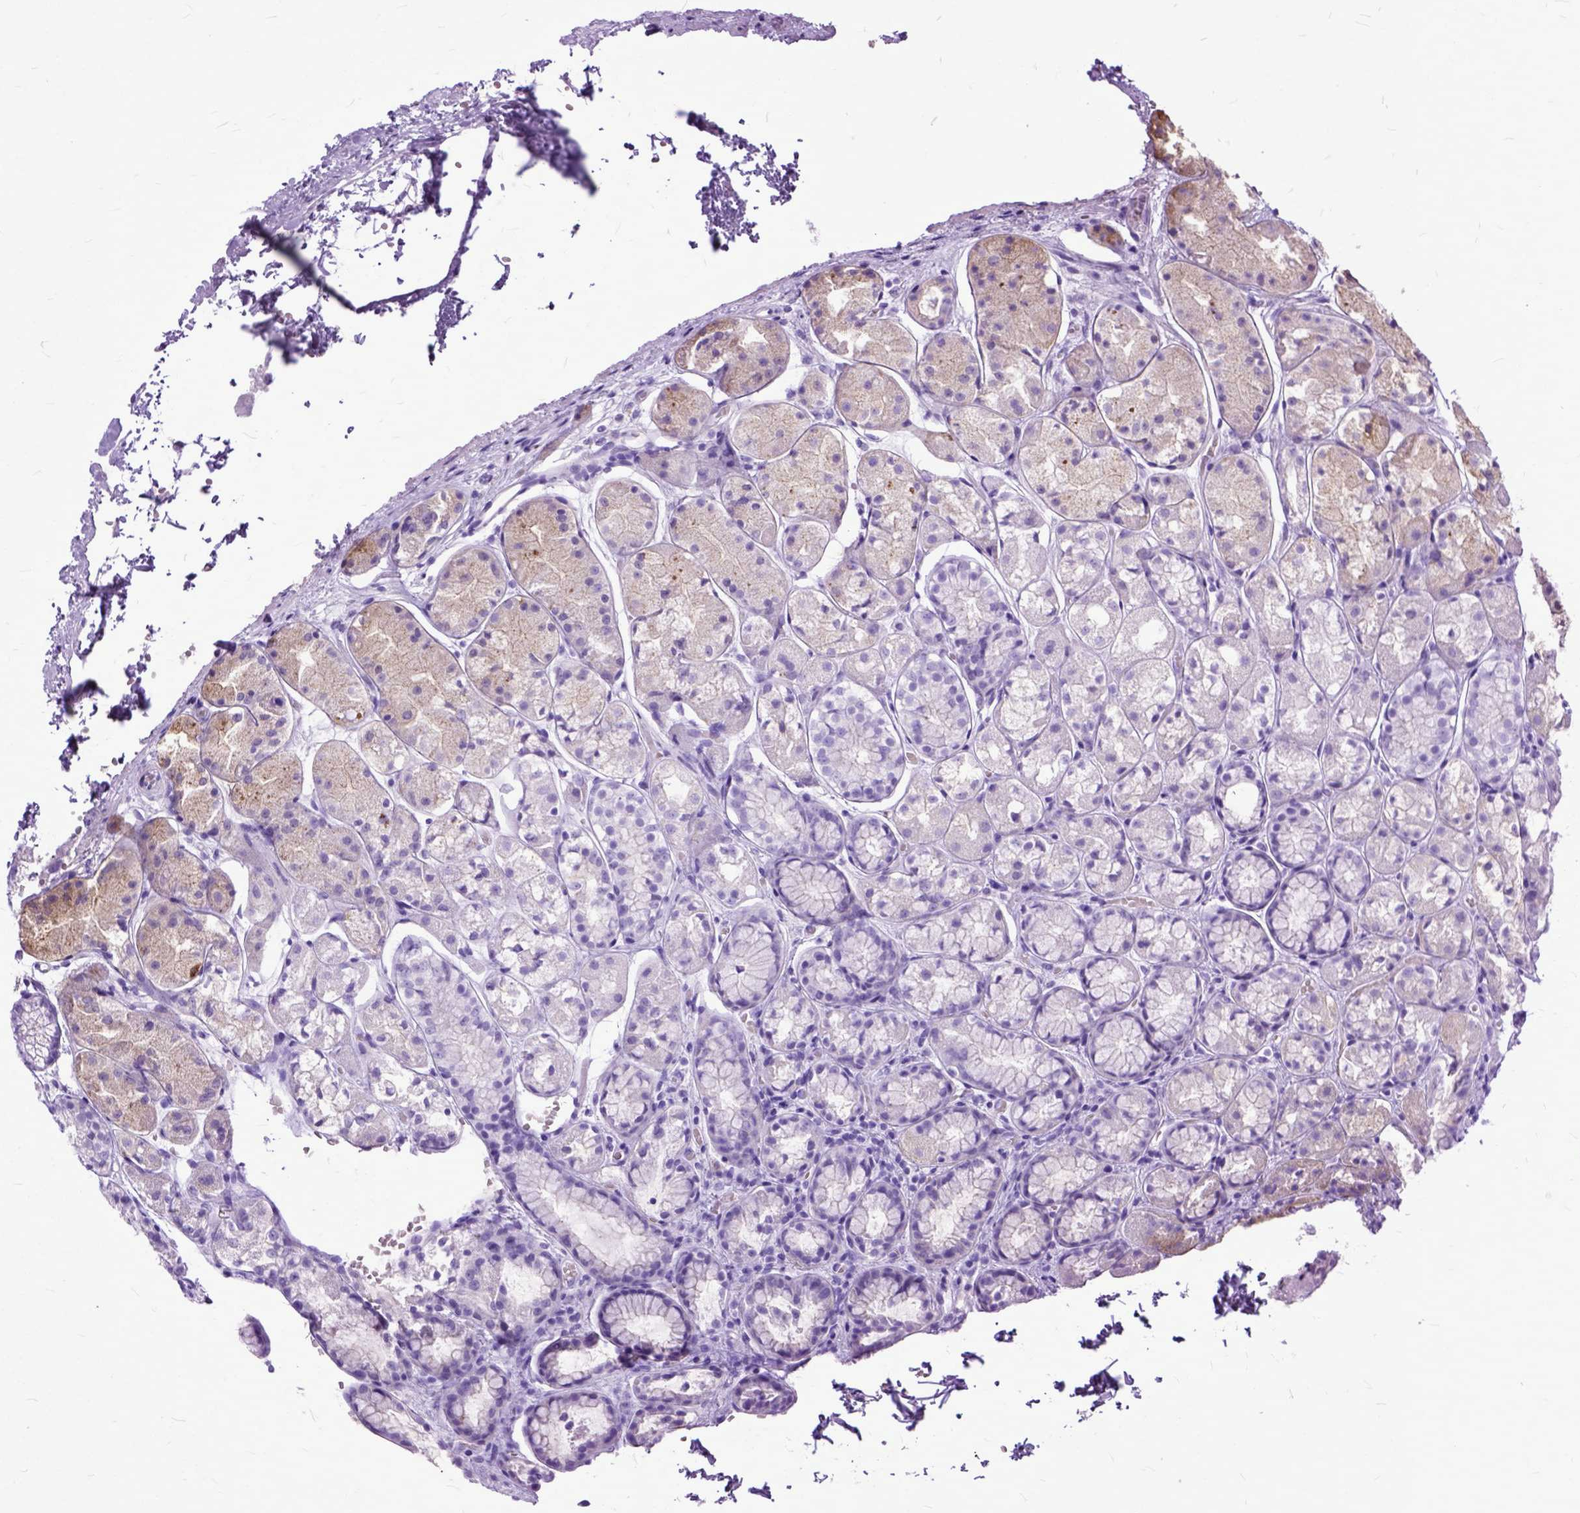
{"staining": {"intensity": "weak", "quantity": "25%-75%", "location": "cytoplasmic/membranous"}, "tissue": "stomach", "cell_type": "Glandular cells", "image_type": "normal", "snomed": [{"axis": "morphology", "description": "Normal tissue, NOS"}, {"axis": "topography", "description": "Stomach"}], "caption": "This histopathology image exhibits immunohistochemistry staining of normal stomach, with low weak cytoplasmic/membranous staining in about 25%-75% of glandular cells.", "gene": "GNGT1", "patient": {"sex": "male", "age": 70}}